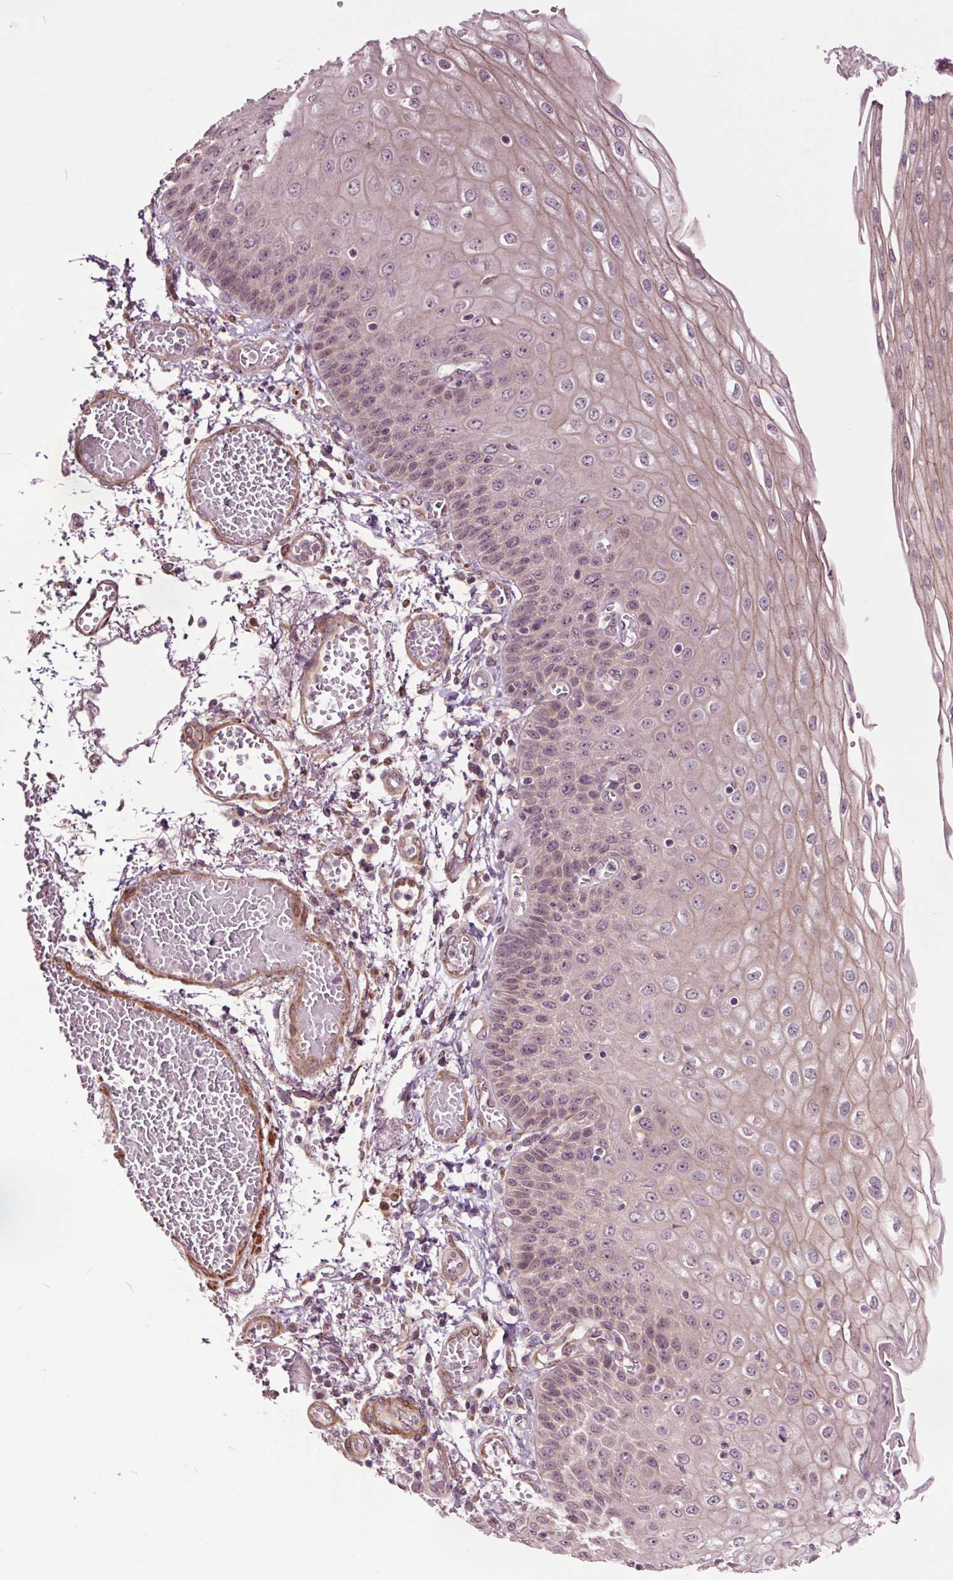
{"staining": {"intensity": "moderate", "quantity": "<25%", "location": "cytoplasmic/membranous"}, "tissue": "esophagus", "cell_type": "Squamous epithelial cells", "image_type": "normal", "snomed": [{"axis": "morphology", "description": "Normal tissue, NOS"}, {"axis": "morphology", "description": "Adenocarcinoma, NOS"}, {"axis": "topography", "description": "Esophagus"}], "caption": "Normal esophagus was stained to show a protein in brown. There is low levels of moderate cytoplasmic/membranous staining in approximately <25% of squamous epithelial cells.", "gene": "HAUS5", "patient": {"sex": "male", "age": 81}}